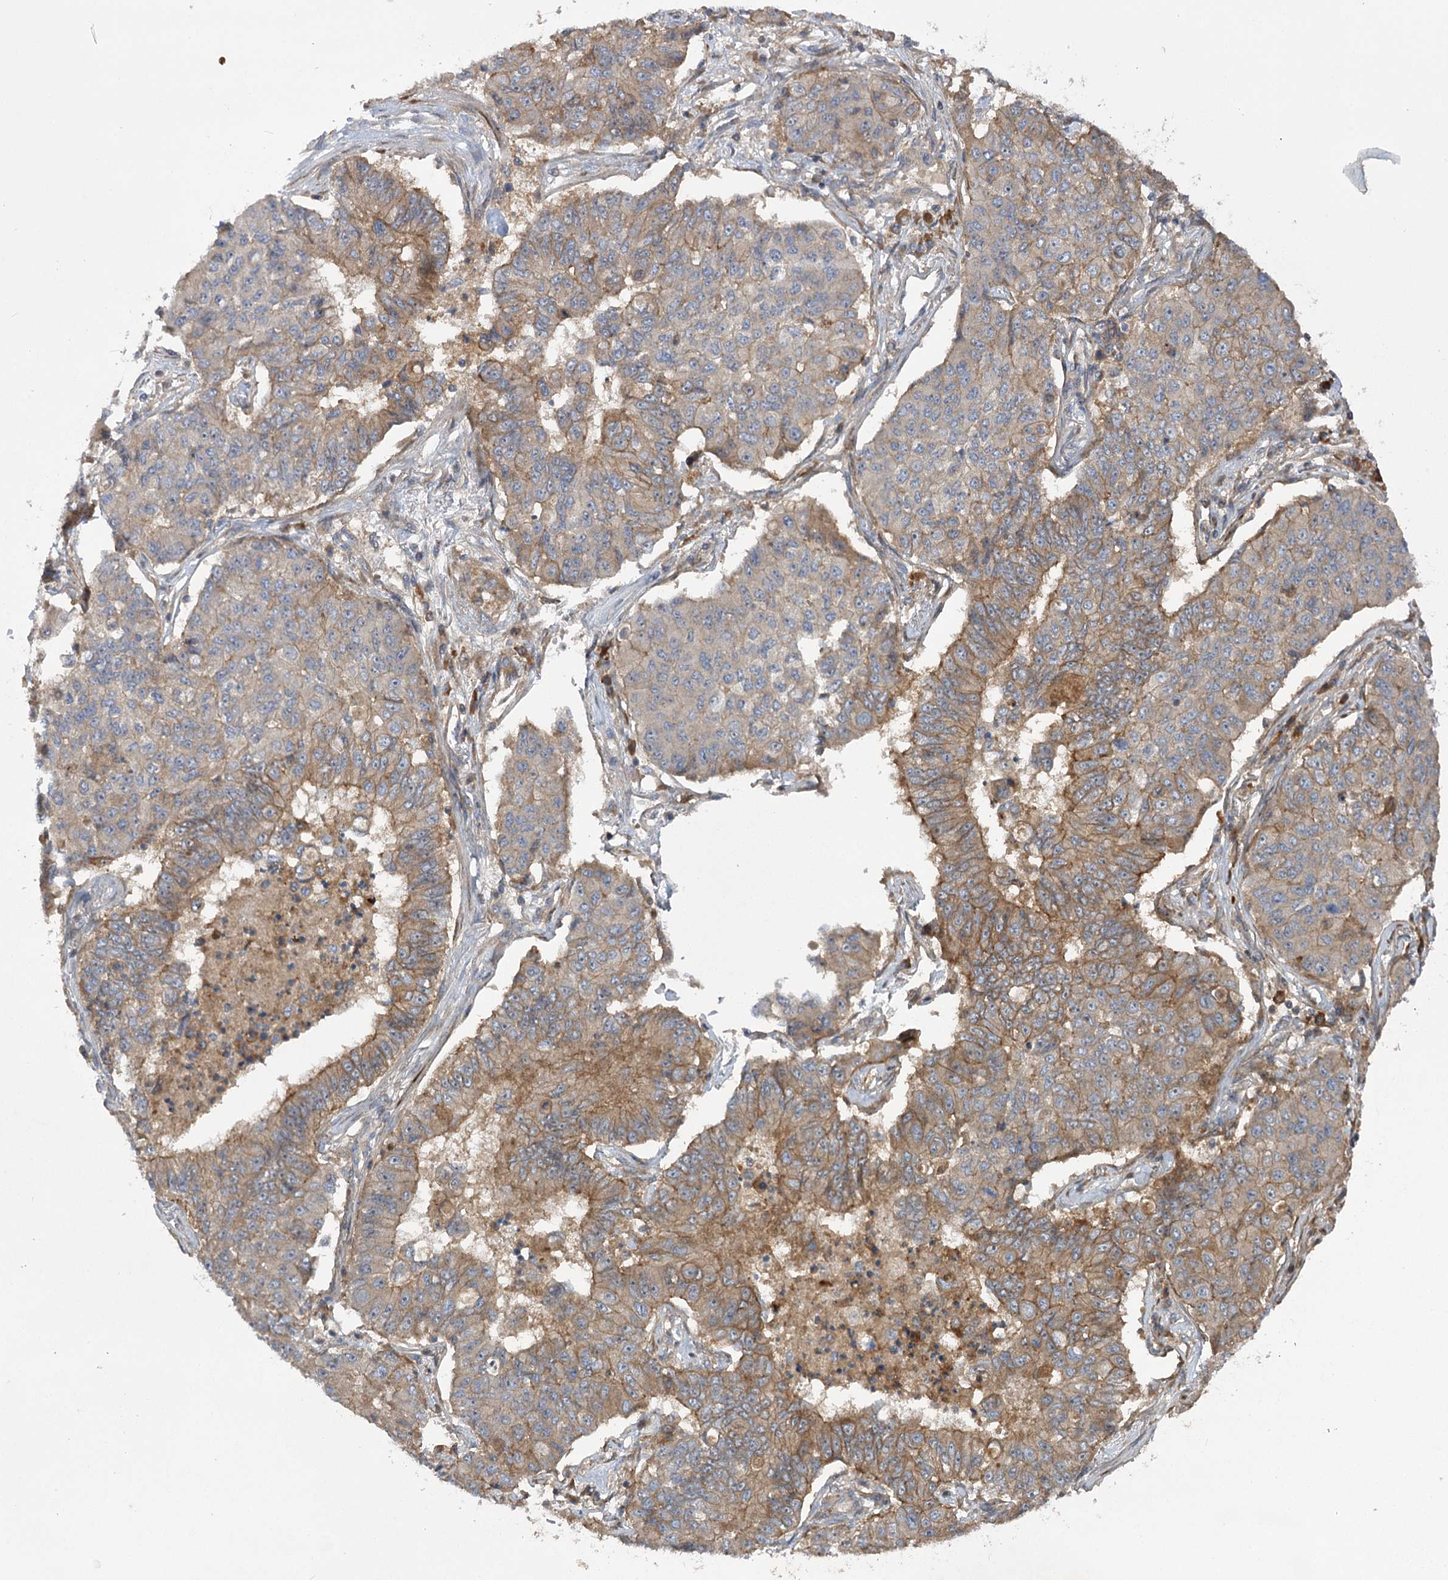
{"staining": {"intensity": "moderate", "quantity": "25%-75%", "location": "cytoplasmic/membranous"}, "tissue": "lung cancer", "cell_type": "Tumor cells", "image_type": "cancer", "snomed": [{"axis": "morphology", "description": "Squamous cell carcinoma, NOS"}, {"axis": "topography", "description": "Lung"}], "caption": "This histopathology image displays immunohistochemistry (IHC) staining of squamous cell carcinoma (lung), with medium moderate cytoplasmic/membranous staining in approximately 25%-75% of tumor cells.", "gene": "KCNN2", "patient": {"sex": "male", "age": 74}}